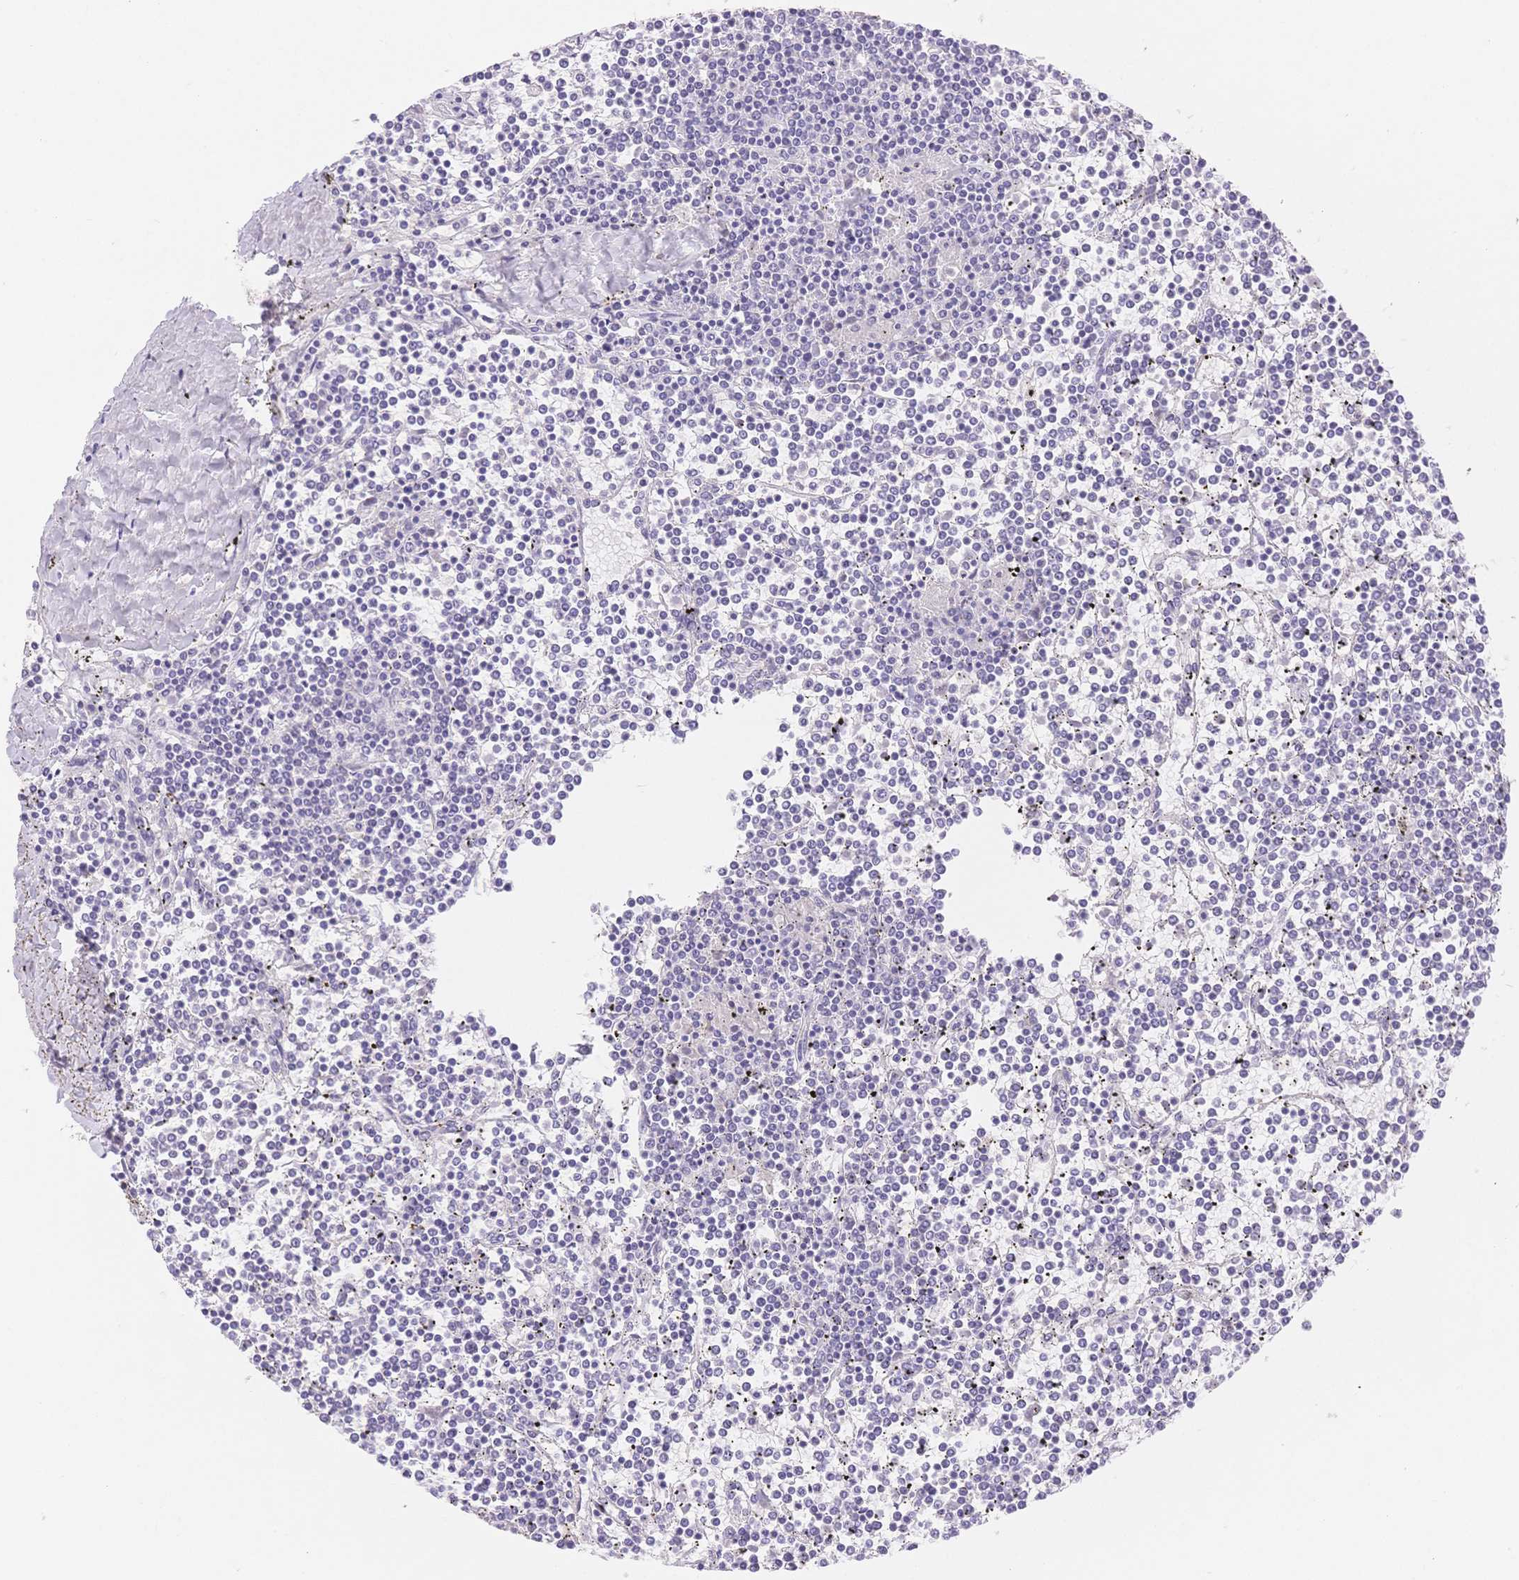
{"staining": {"intensity": "negative", "quantity": "none", "location": "none"}, "tissue": "lymphoma", "cell_type": "Tumor cells", "image_type": "cancer", "snomed": [{"axis": "morphology", "description": "Malignant lymphoma, non-Hodgkin's type, Low grade"}, {"axis": "topography", "description": "Spleen"}], "caption": "A photomicrograph of human lymphoma is negative for staining in tumor cells.", "gene": "MYOM1", "patient": {"sex": "female", "age": 19}}